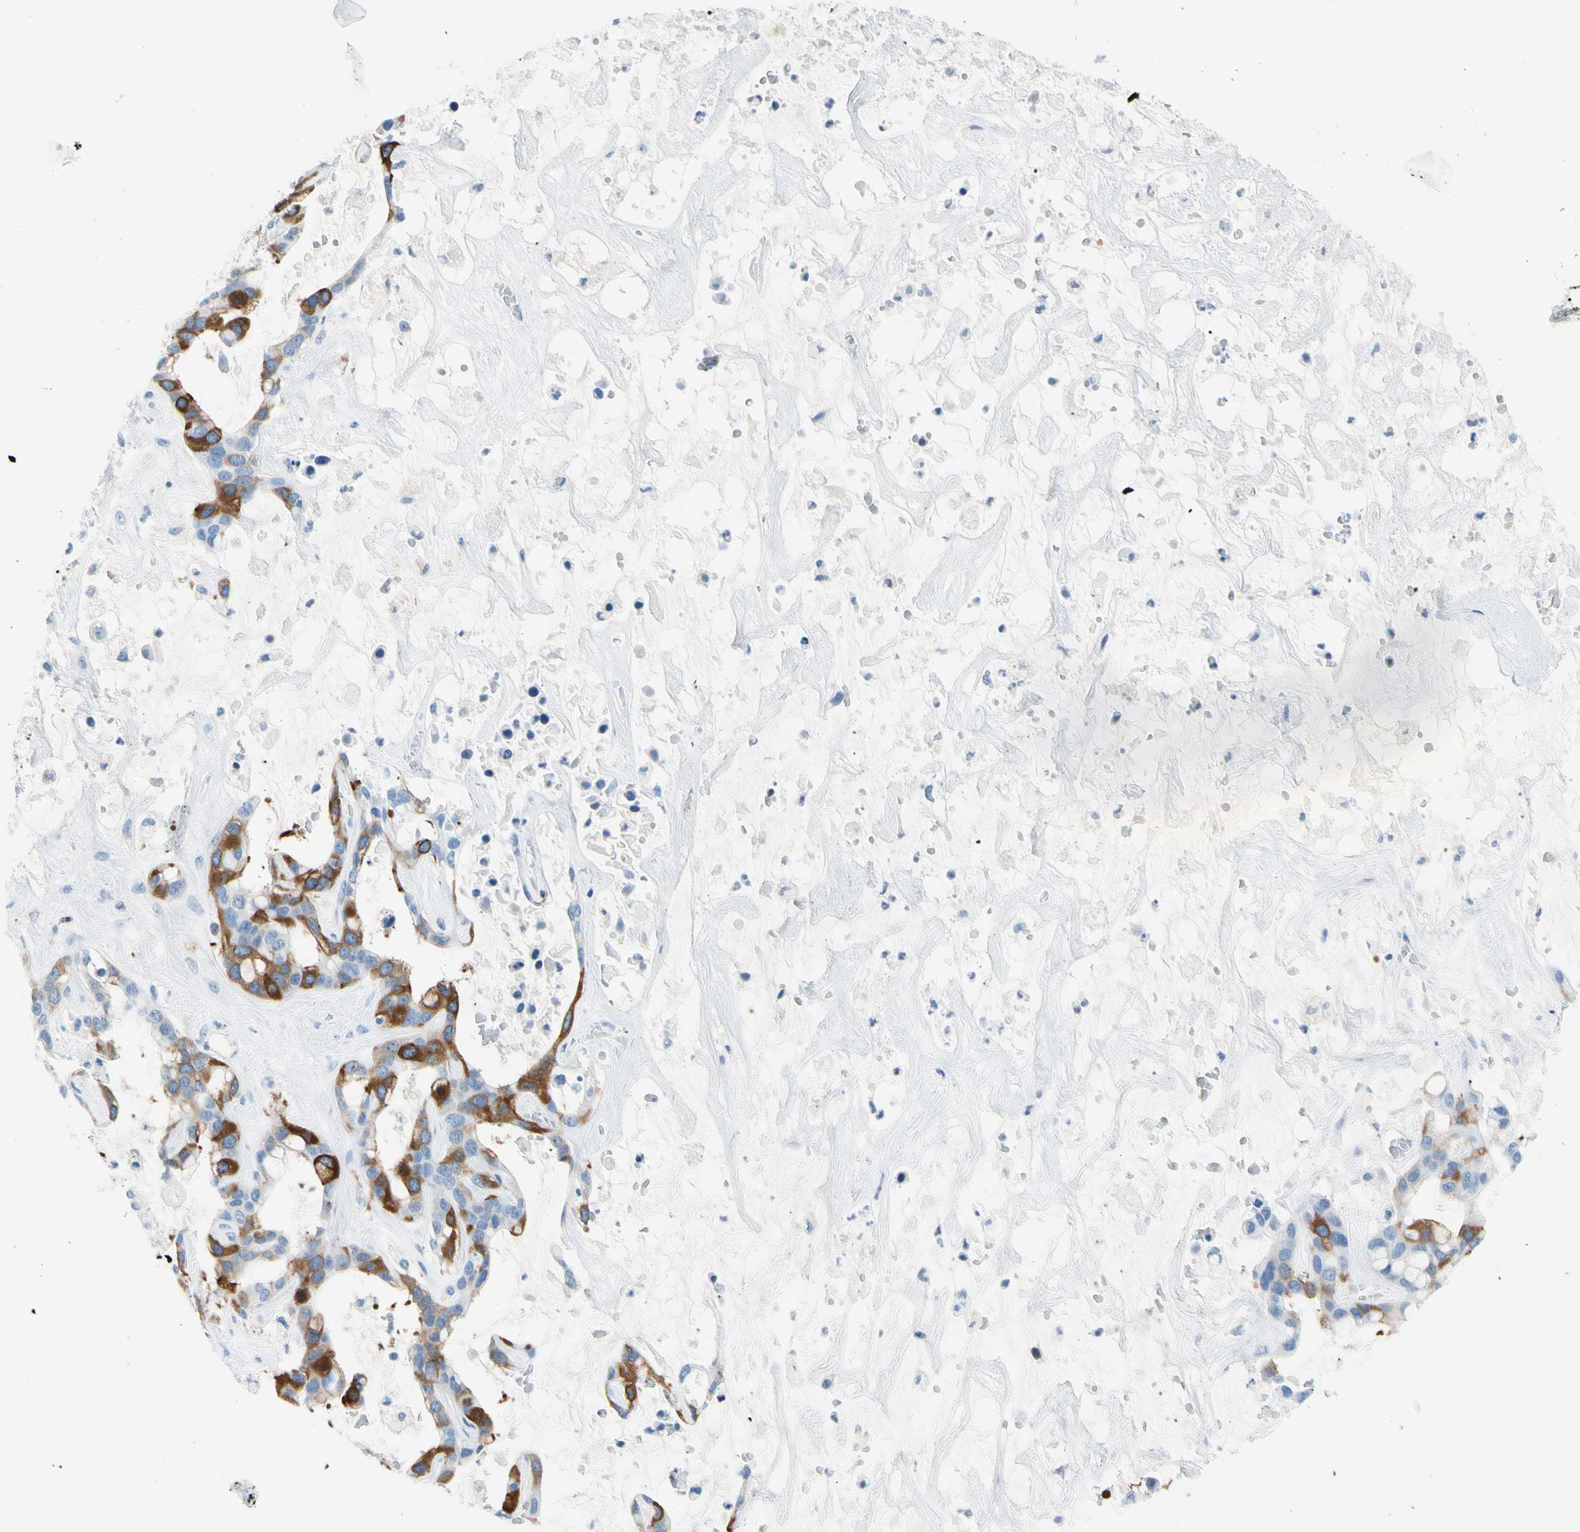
{"staining": {"intensity": "moderate", "quantity": "25%-75%", "location": "cytoplasmic/membranous"}, "tissue": "liver cancer", "cell_type": "Tumor cells", "image_type": "cancer", "snomed": [{"axis": "morphology", "description": "Cholangiocarcinoma"}, {"axis": "topography", "description": "Liver"}], "caption": "An image showing moderate cytoplasmic/membranous staining in approximately 25%-75% of tumor cells in liver cancer, as visualized by brown immunohistochemical staining.", "gene": "TACC3", "patient": {"sex": "female", "age": 65}}